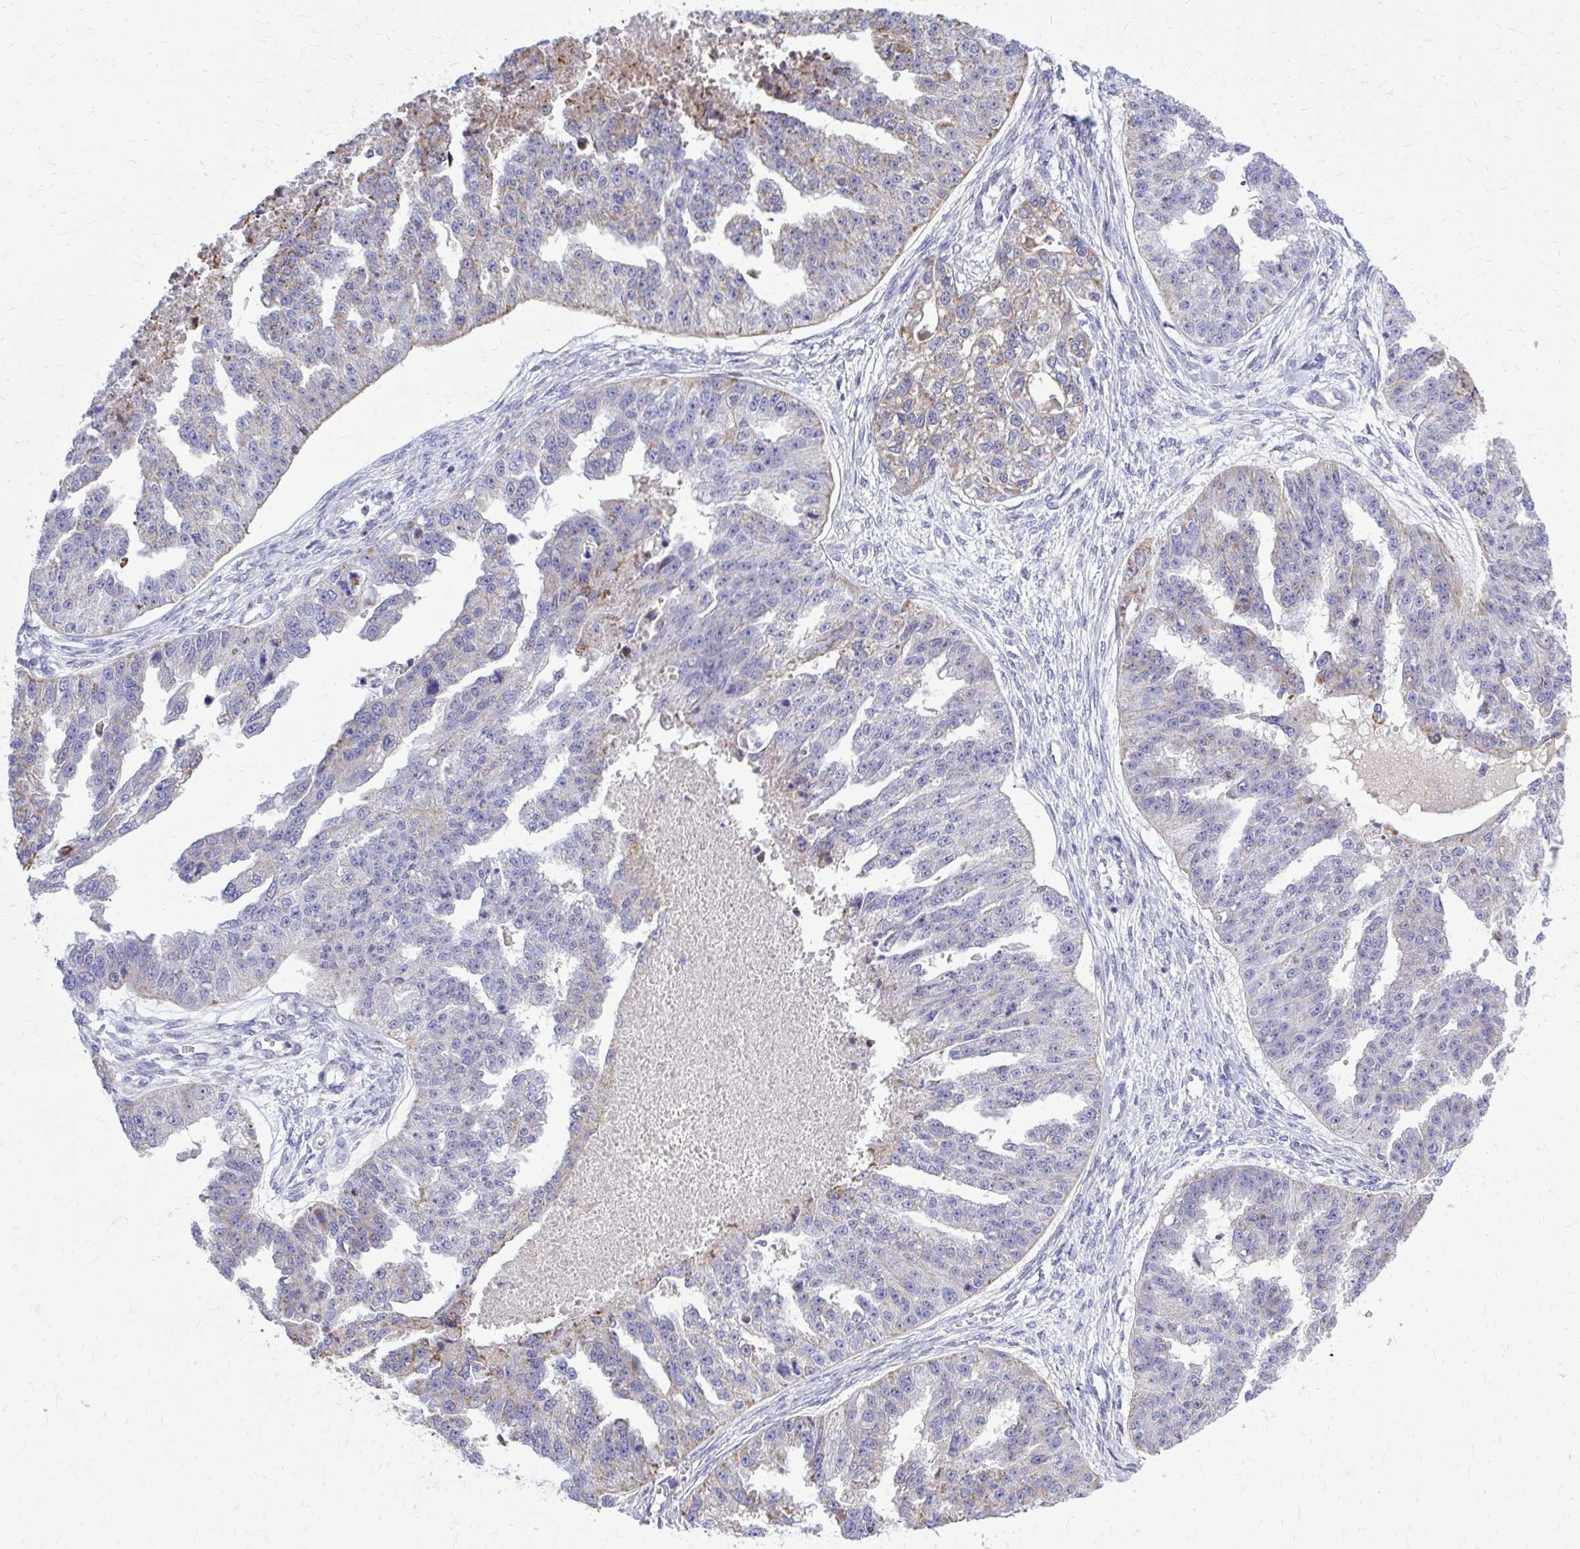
{"staining": {"intensity": "moderate", "quantity": "<25%", "location": "cytoplasmic/membranous"}, "tissue": "ovarian cancer", "cell_type": "Tumor cells", "image_type": "cancer", "snomed": [{"axis": "morphology", "description": "Cystadenocarcinoma, serous, NOS"}, {"axis": "topography", "description": "Ovary"}], "caption": "Moderate cytoplasmic/membranous staining for a protein is seen in about <25% of tumor cells of ovarian serous cystadenocarcinoma using IHC.", "gene": "ZNF362", "patient": {"sex": "female", "age": 58}}